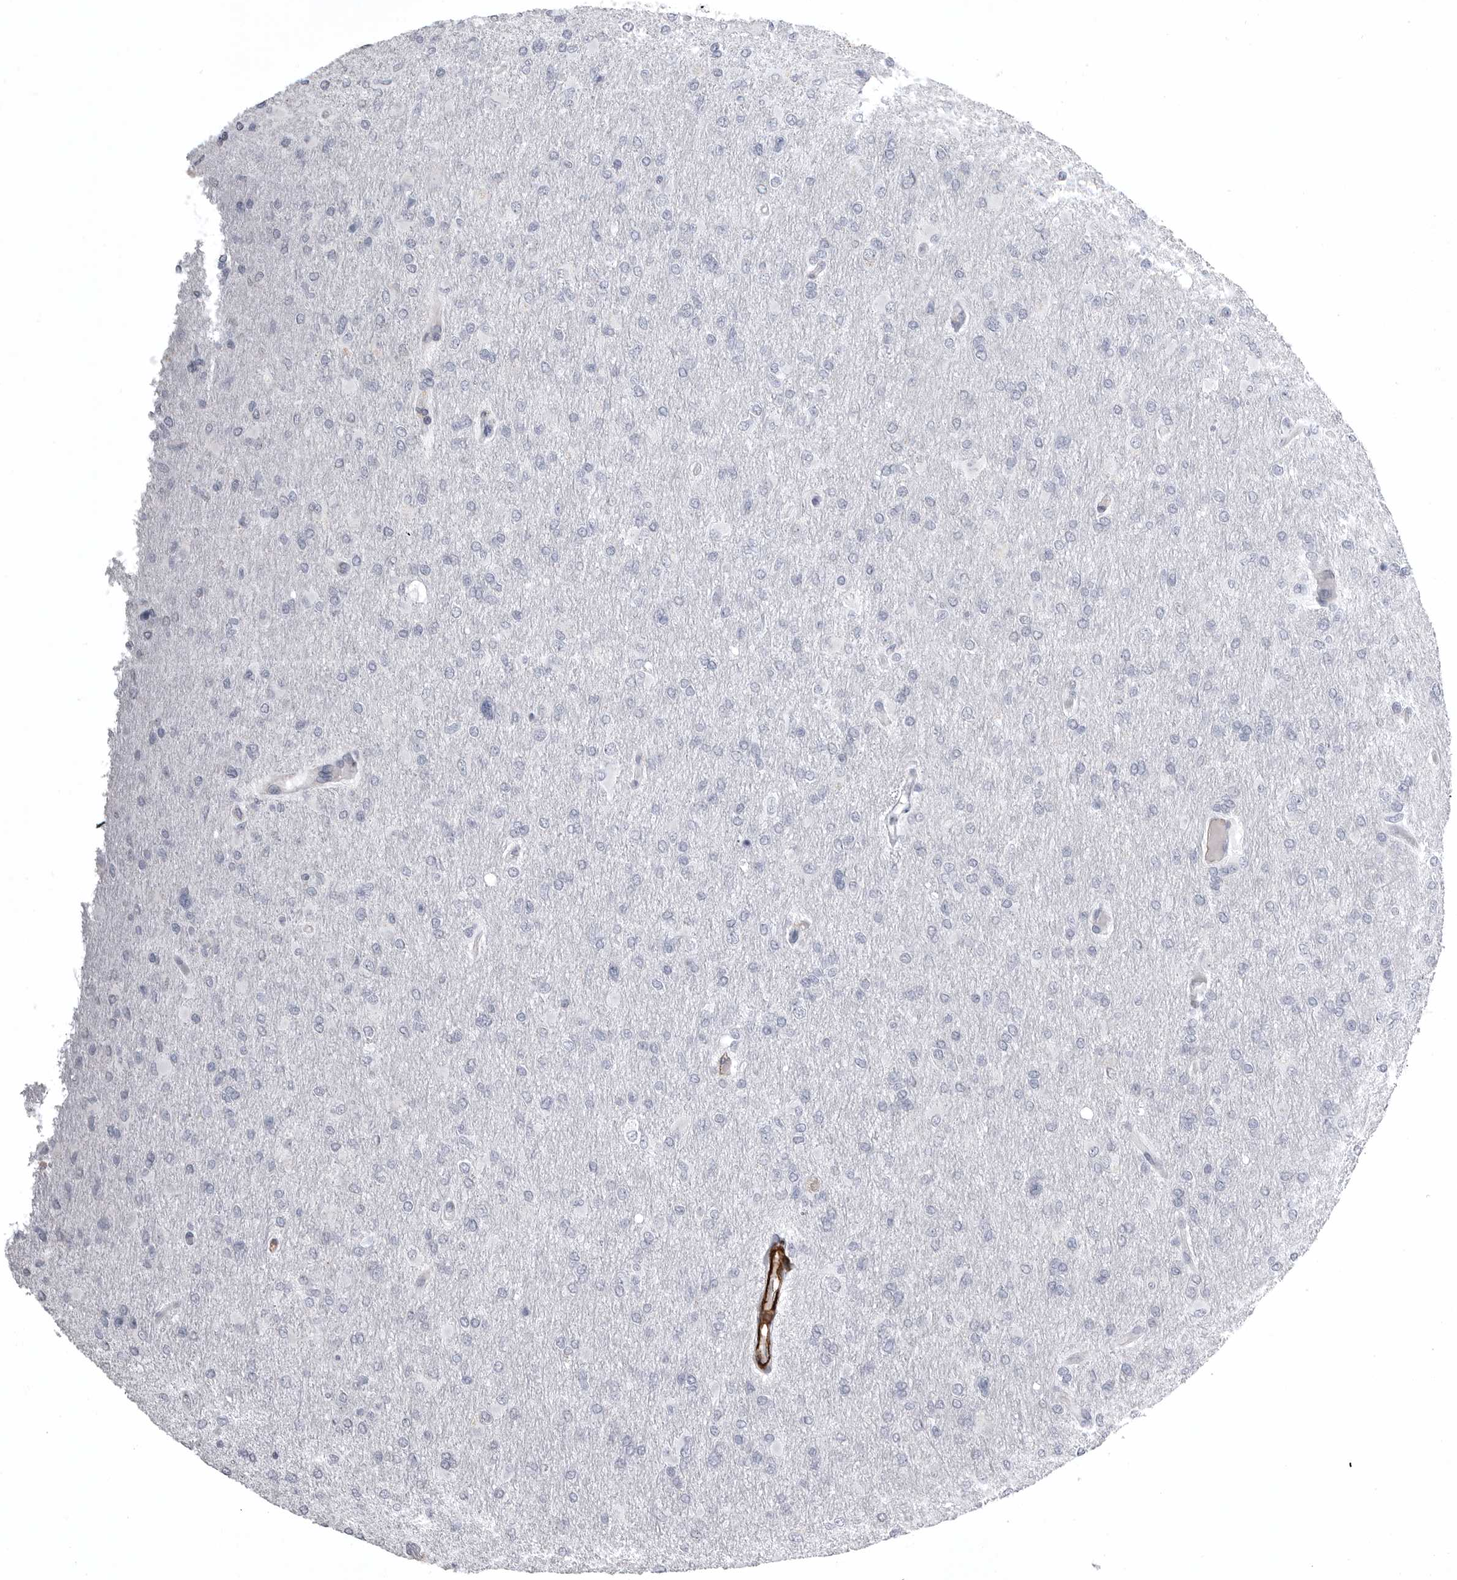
{"staining": {"intensity": "negative", "quantity": "none", "location": "none"}, "tissue": "glioma", "cell_type": "Tumor cells", "image_type": "cancer", "snomed": [{"axis": "morphology", "description": "Glioma, malignant, High grade"}, {"axis": "topography", "description": "Cerebral cortex"}], "caption": "Immunohistochemical staining of malignant glioma (high-grade) displays no significant positivity in tumor cells.", "gene": "AOC3", "patient": {"sex": "female", "age": 36}}